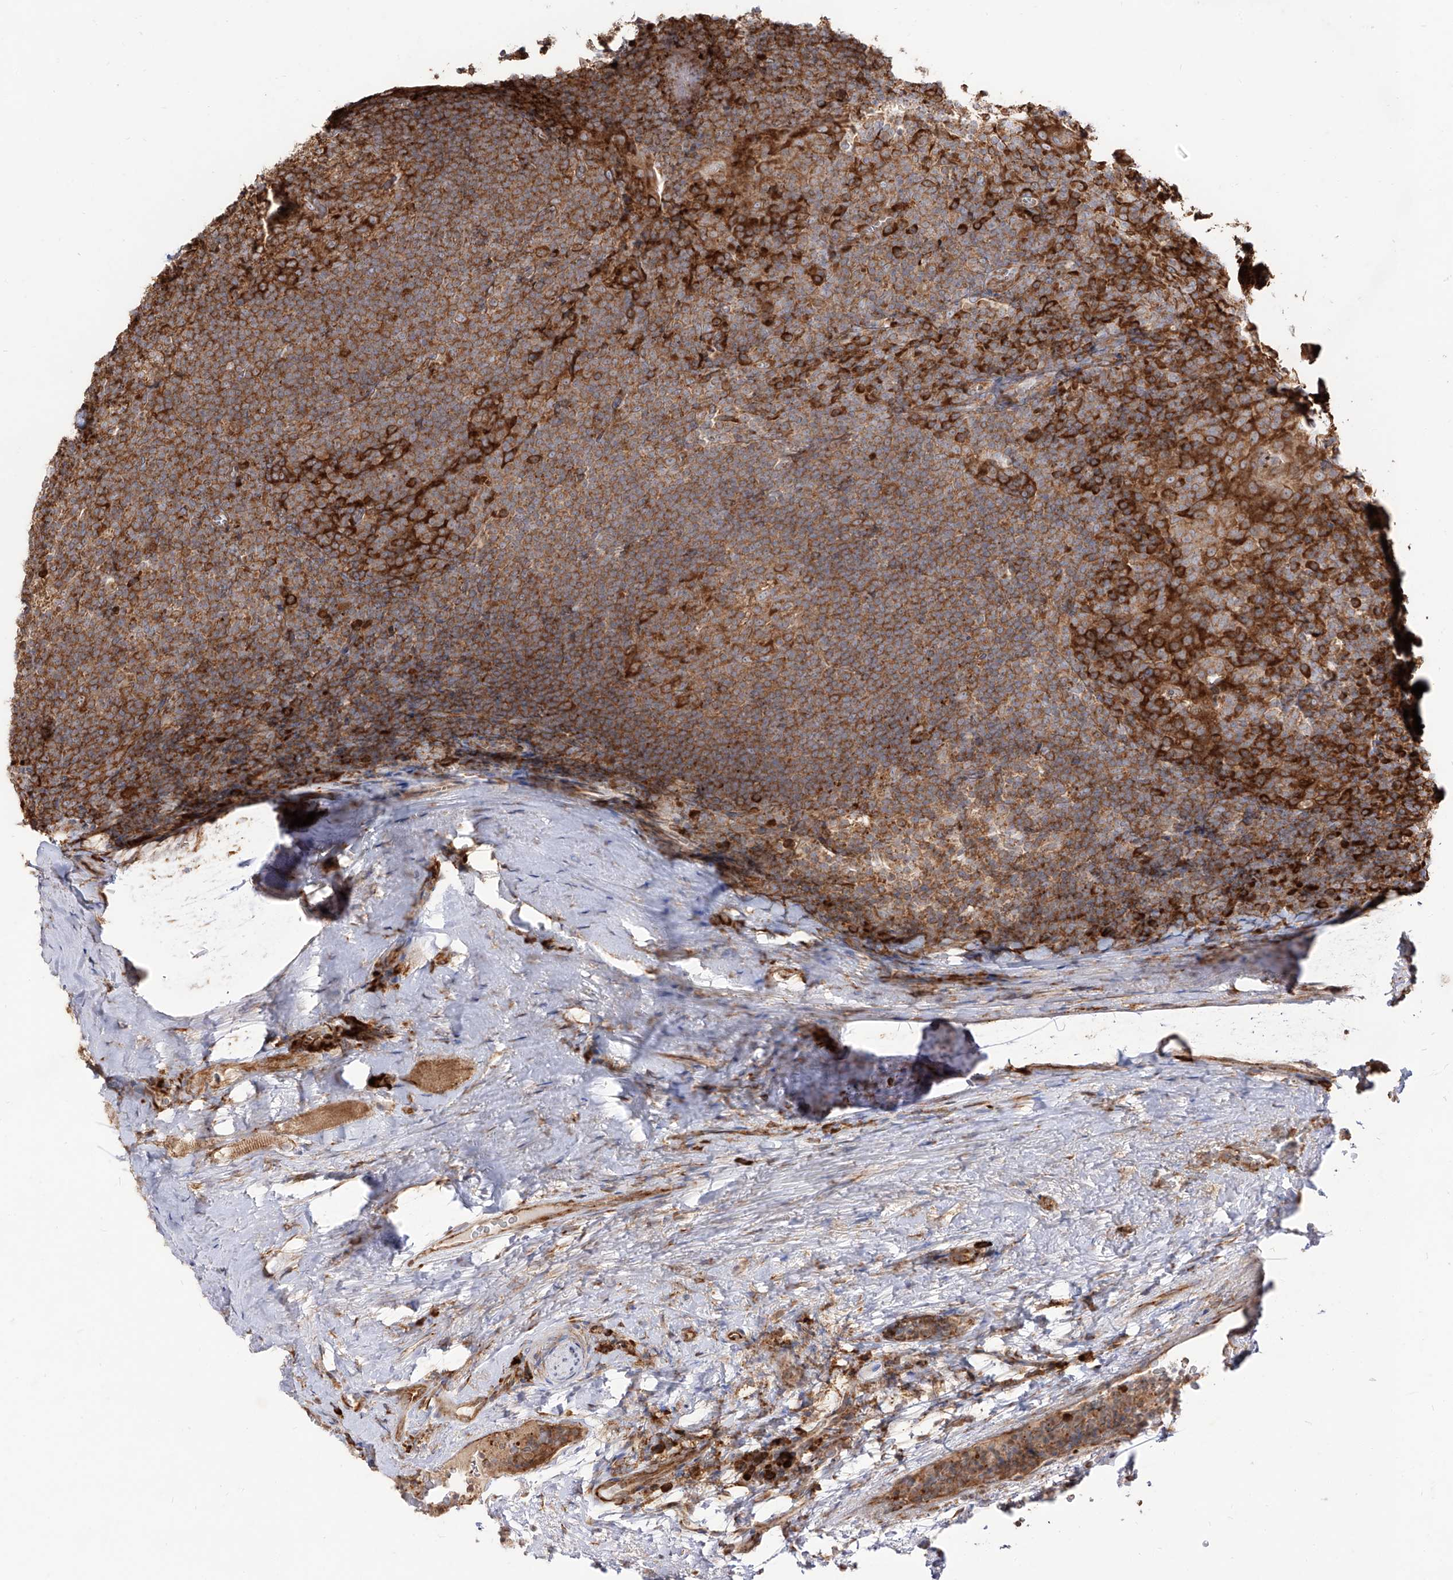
{"staining": {"intensity": "strong", "quantity": ">75%", "location": "cytoplasmic/membranous"}, "tissue": "tonsil", "cell_type": "Germinal center cells", "image_type": "normal", "snomed": [{"axis": "morphology", "description": "Normal tissue, NOS"}, {"axis": "topography", "description": "Tonsil"}], "caption": "Germinal center cells display high levels of strong cytoplasmic/membranous staining in about >75% of cells in normal human tonsil. The protein is stained brown, and the nuclei are stained in blue (DAB (3,3'-diaminobenzidine) IHC with brightfield microscopy, high magnification).", "gene": "RPS25", "patient": {"sex": "male", "age": 37}}